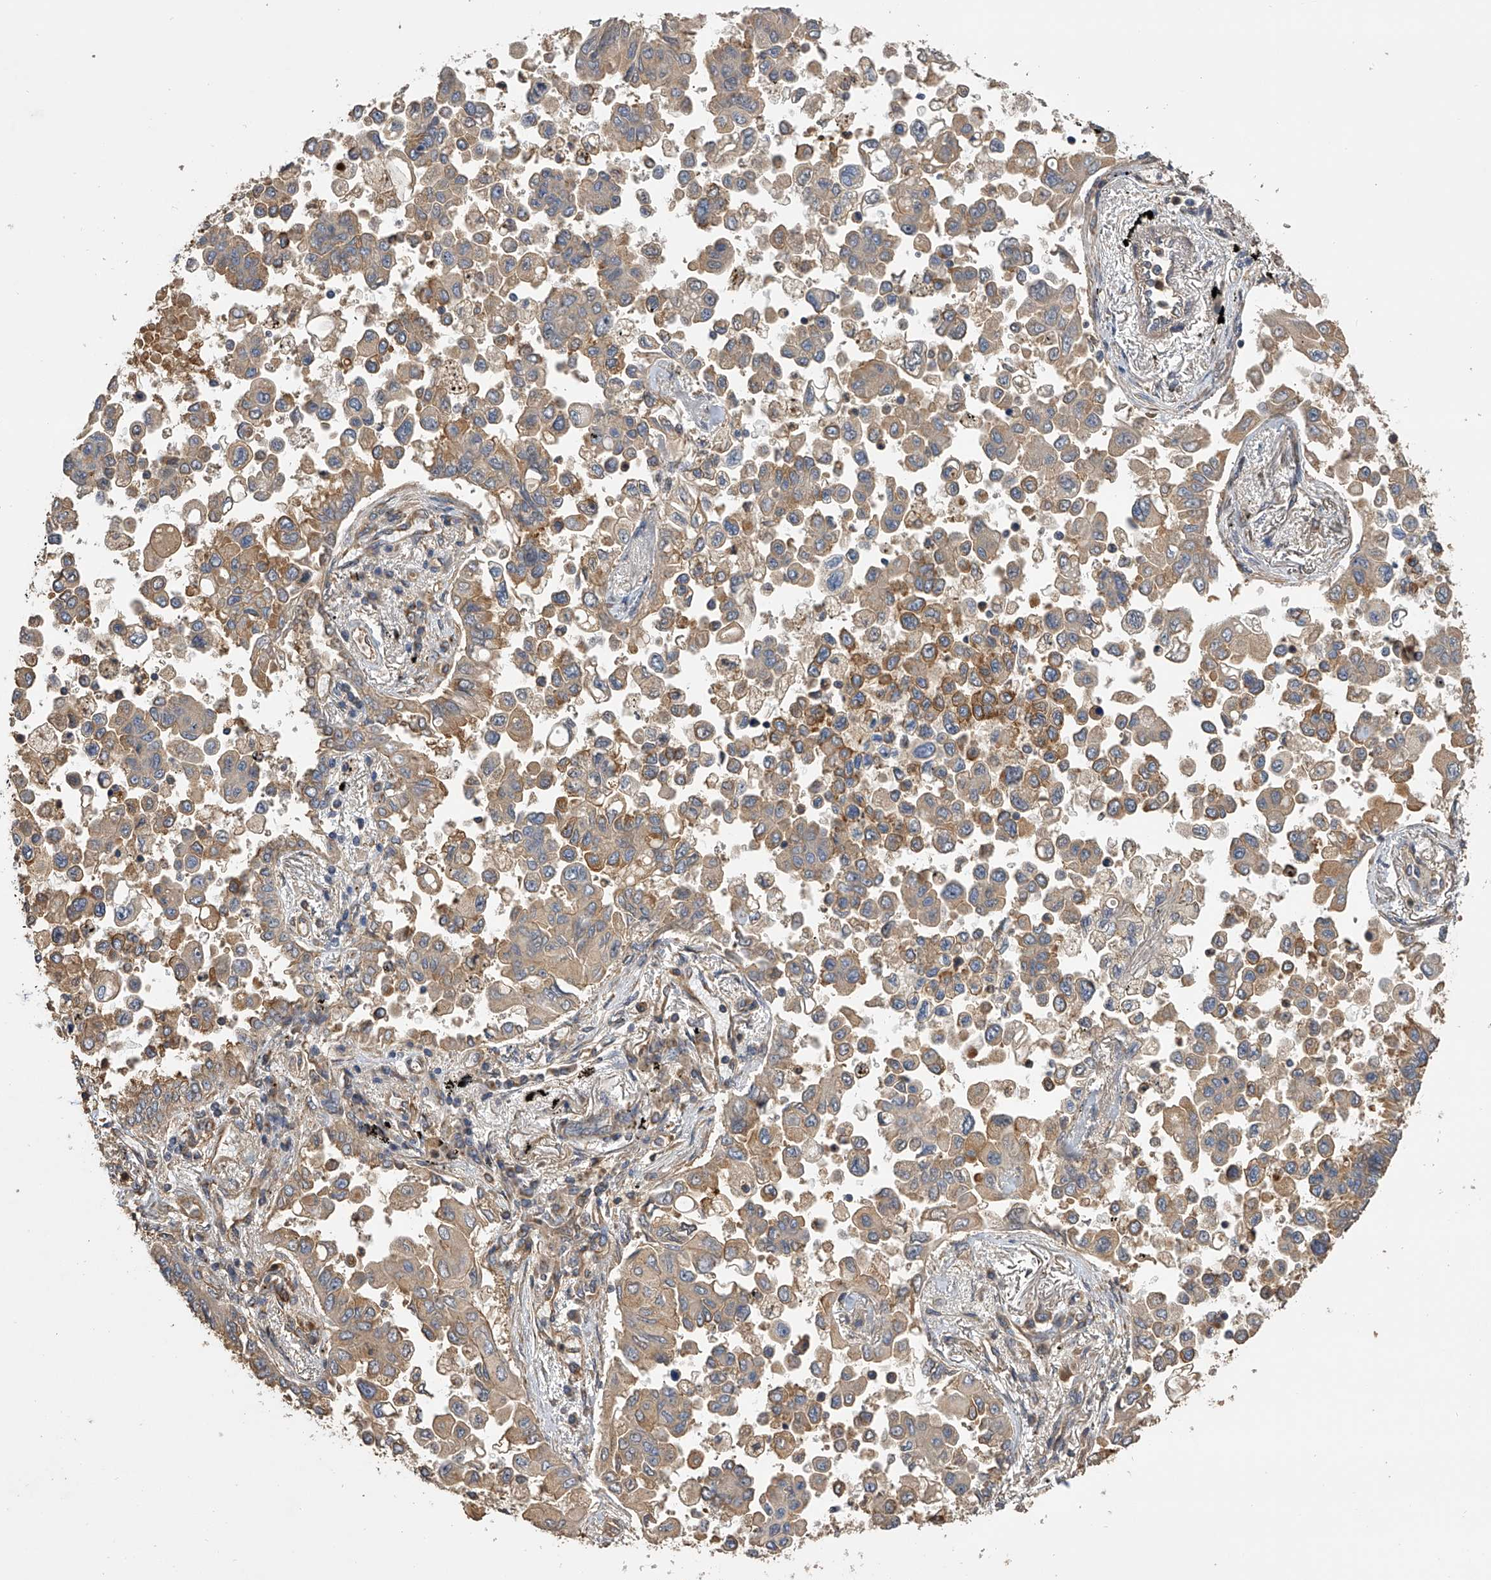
{"staining": {"intensity": "moderate", "quantity": ">75%", "location": "cytoplasmic/membranous"}, "tissue": "lung cancer", "cell_type": "Tumor cells", "image_type": "cancer", "snomed": [{"axis": "morphology", "description": "Adenocarcinoma, NOS"}, {"axis": "topography", "description": "Lung"}], "caption": "Immunohistochemical staining of lung cancer shows medium levels of moderate cytoplasmic/membranous protein positivity in about >75% of tumor cells. Ihc stains the protein of interest in brown and the nuclei are stained blue.", "gene": "PTPRA", "patient": {"sex": "female", "age": 67}}